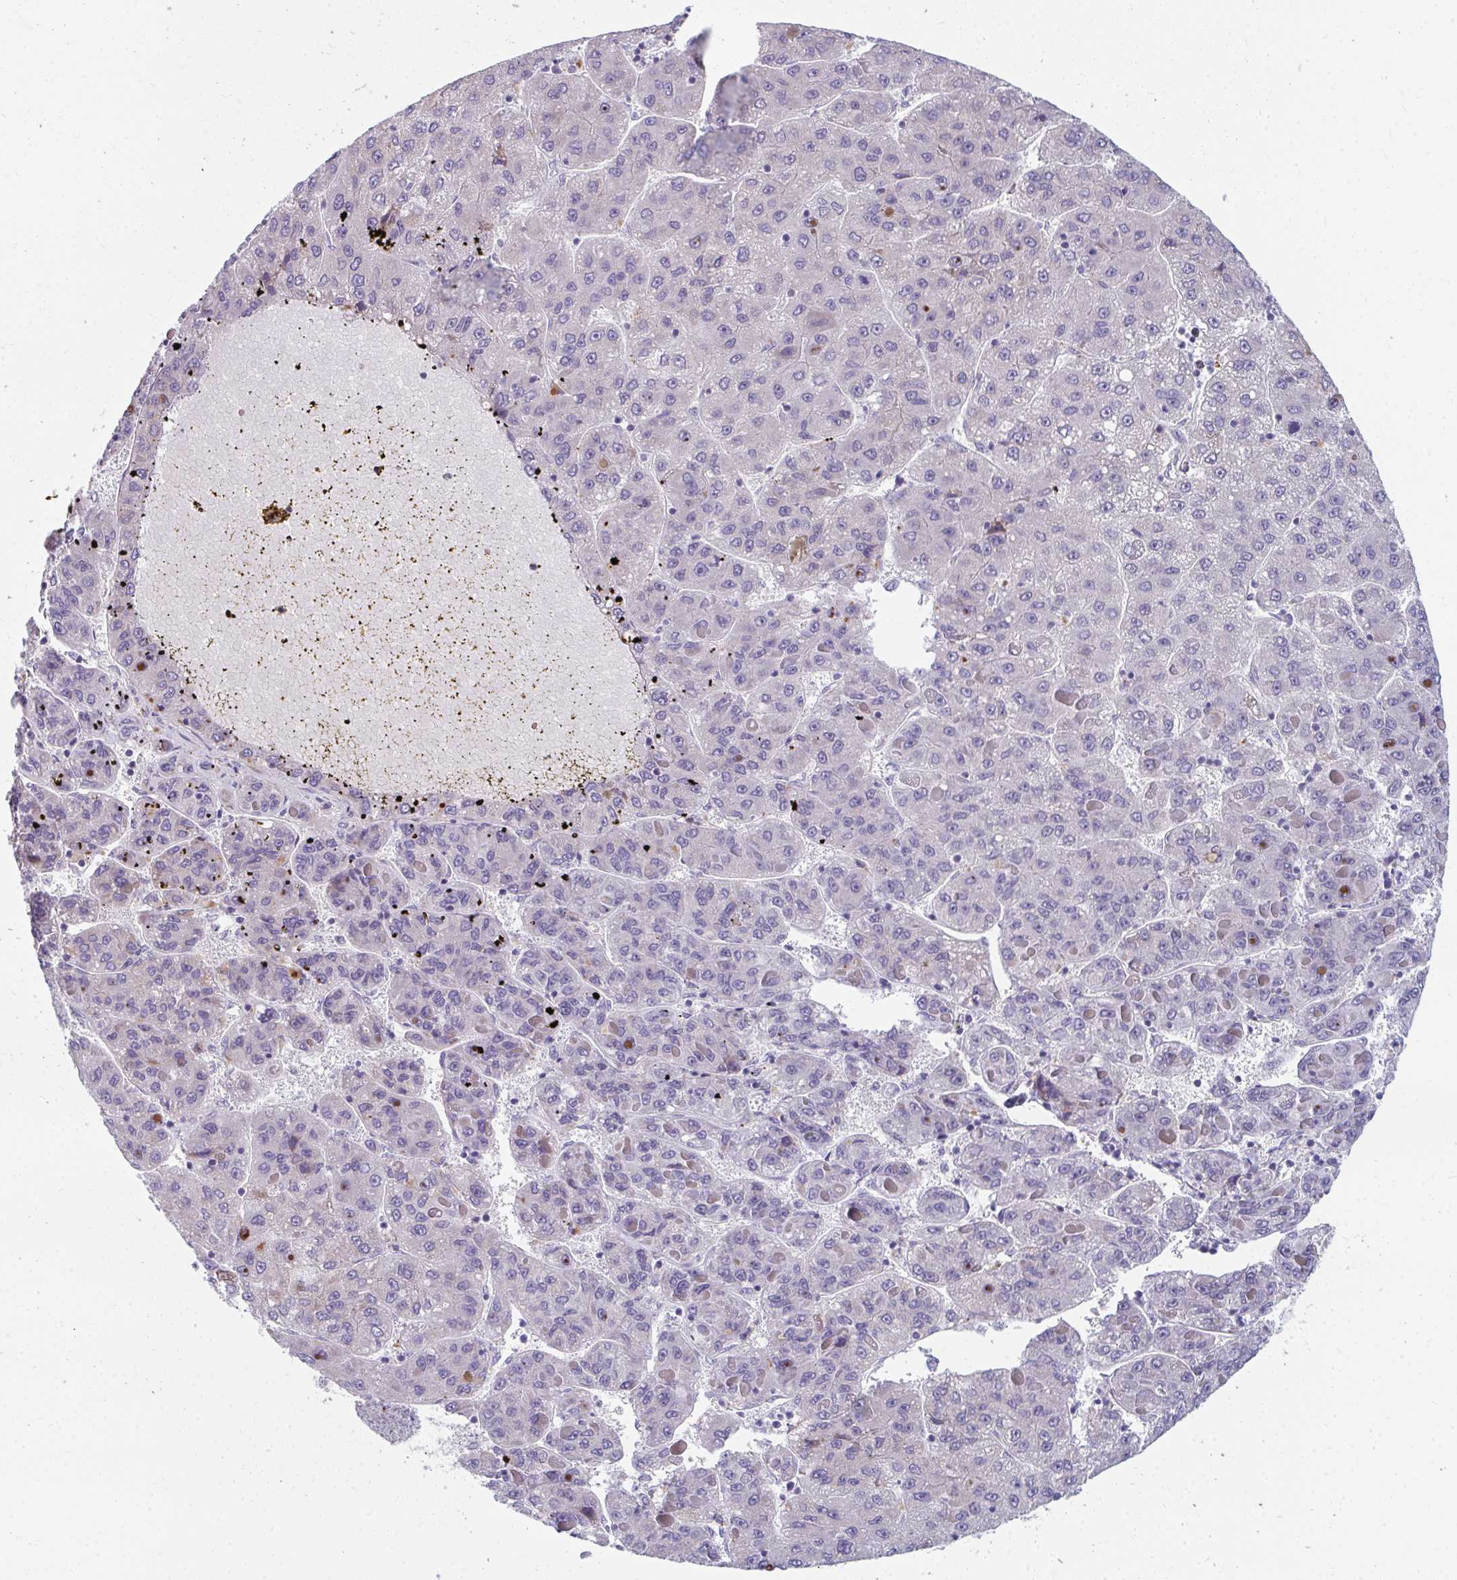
{"staining": {"intensity": "negative", "quantity": "none", "location": "none"}, "tissue": "liver cancer", "cell_type": "Tumor cells", "image_type": "cancer", "snomed": [{"axis": "morphology", "description": "Carcinoma, Hepatocellular, NOS"}, {"axis": "topography", "description": "Liver"}], "caption": "This photomicrograph is of hepatocellular carcinoma (liver) stained with IHC to label a protein in brown with the nuclei are counter-stained blue. There is no positivity in tumor cells.", "gene": "EIF1AD", "patient": {"sex": "female", "age": 82}}